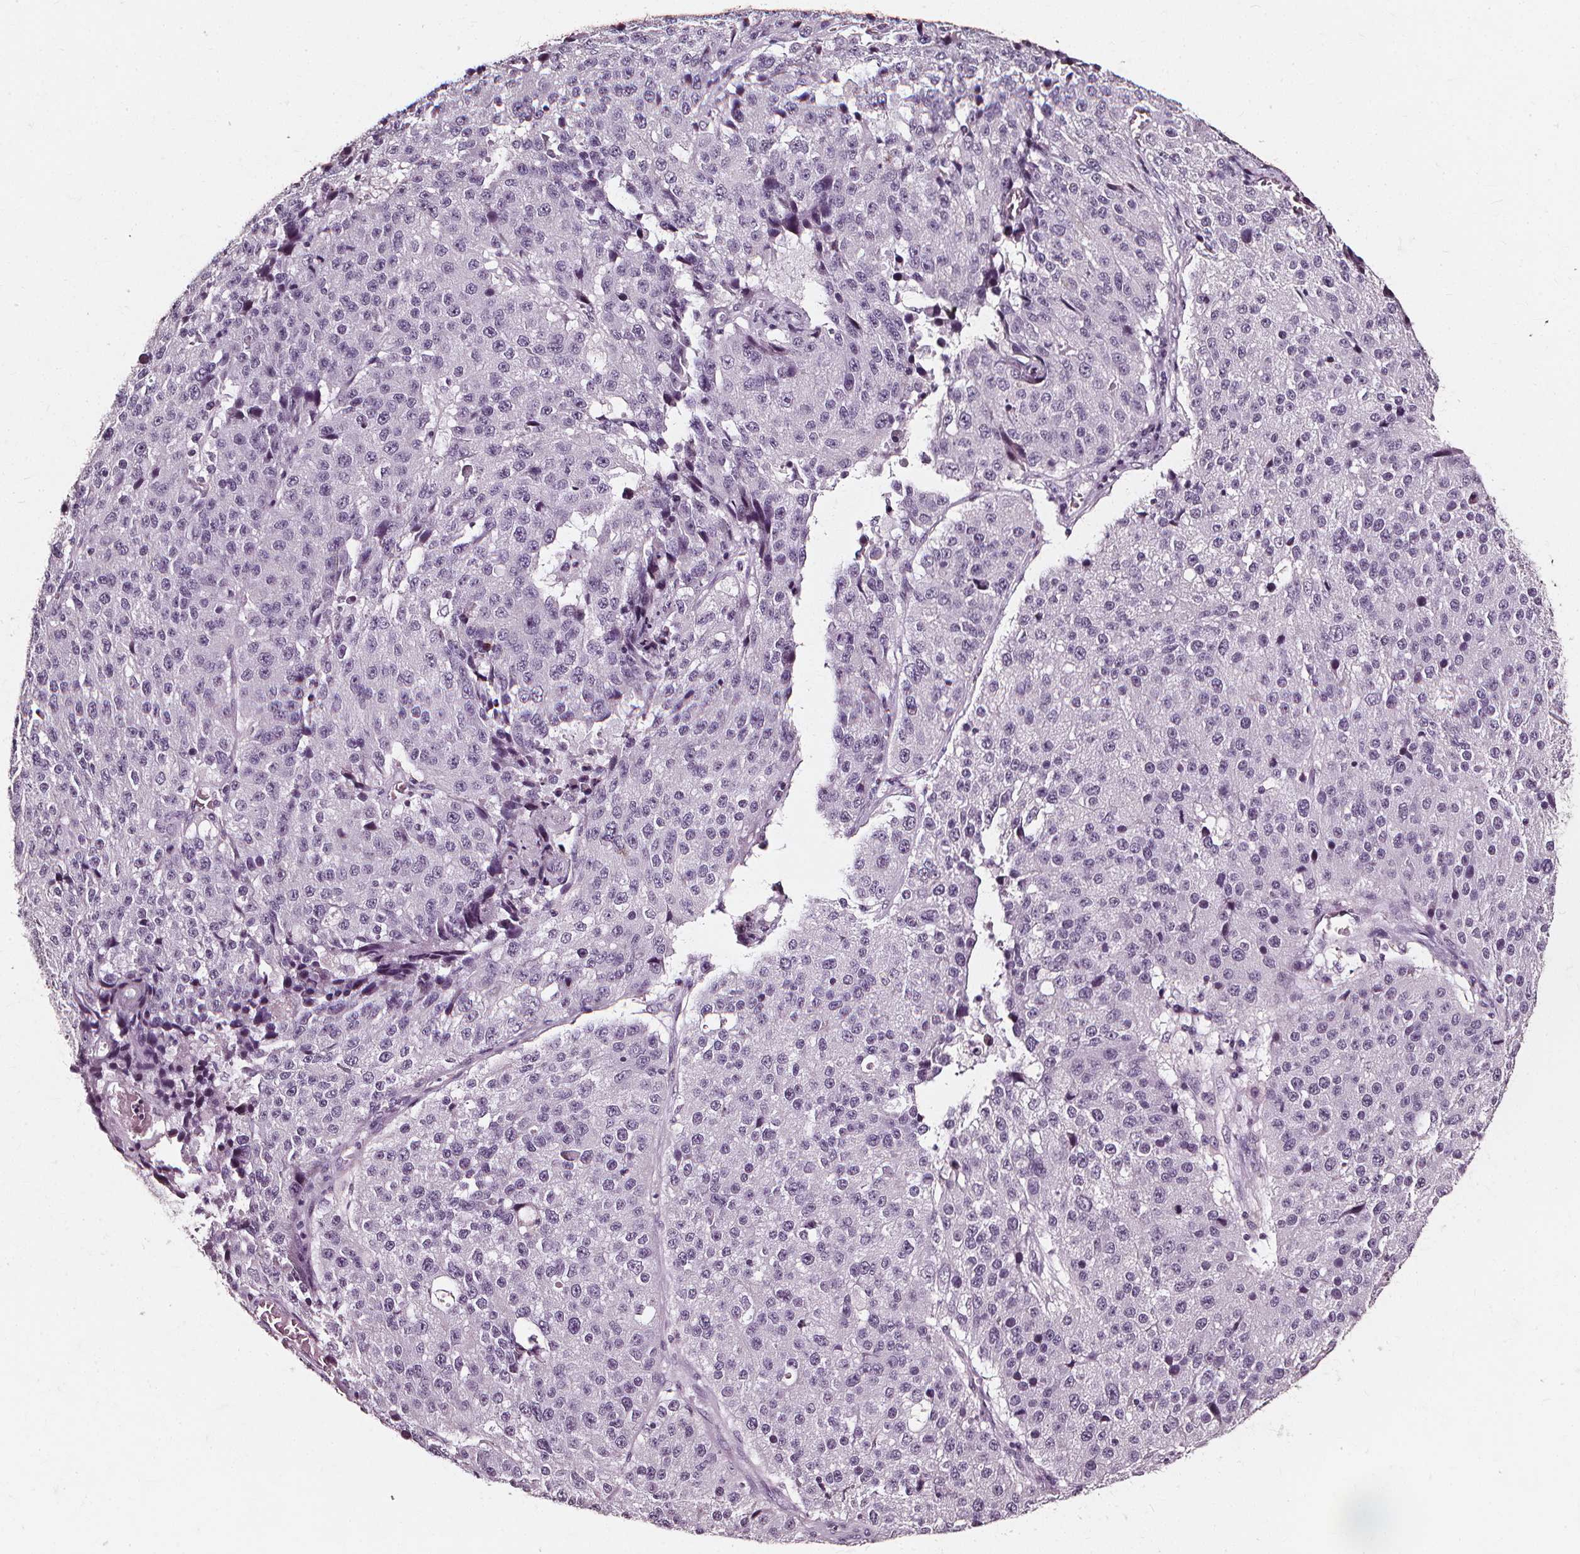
{"staining": {"intensity": "negative", "quantity": "none", "location": "none"}, "tissue": "stomach cancer", "cell_type": "Tumor cells", "image_type": "cancer", "snomed": [{"axis": "morphology", "description": "Adenocarcinoma, NOS"}, {"axis": "topography", "description": "Stomach"}], "caption": "IHC image of human stomach cancer stained for a protein (brown), which demonstrates no staining in tumor cells. (DAB (3,3'-diaminobenzidine) immunohistochemistry, high magnification).", "gene": "DEFA5", "patient": {"sex": "male", "age": 71}}